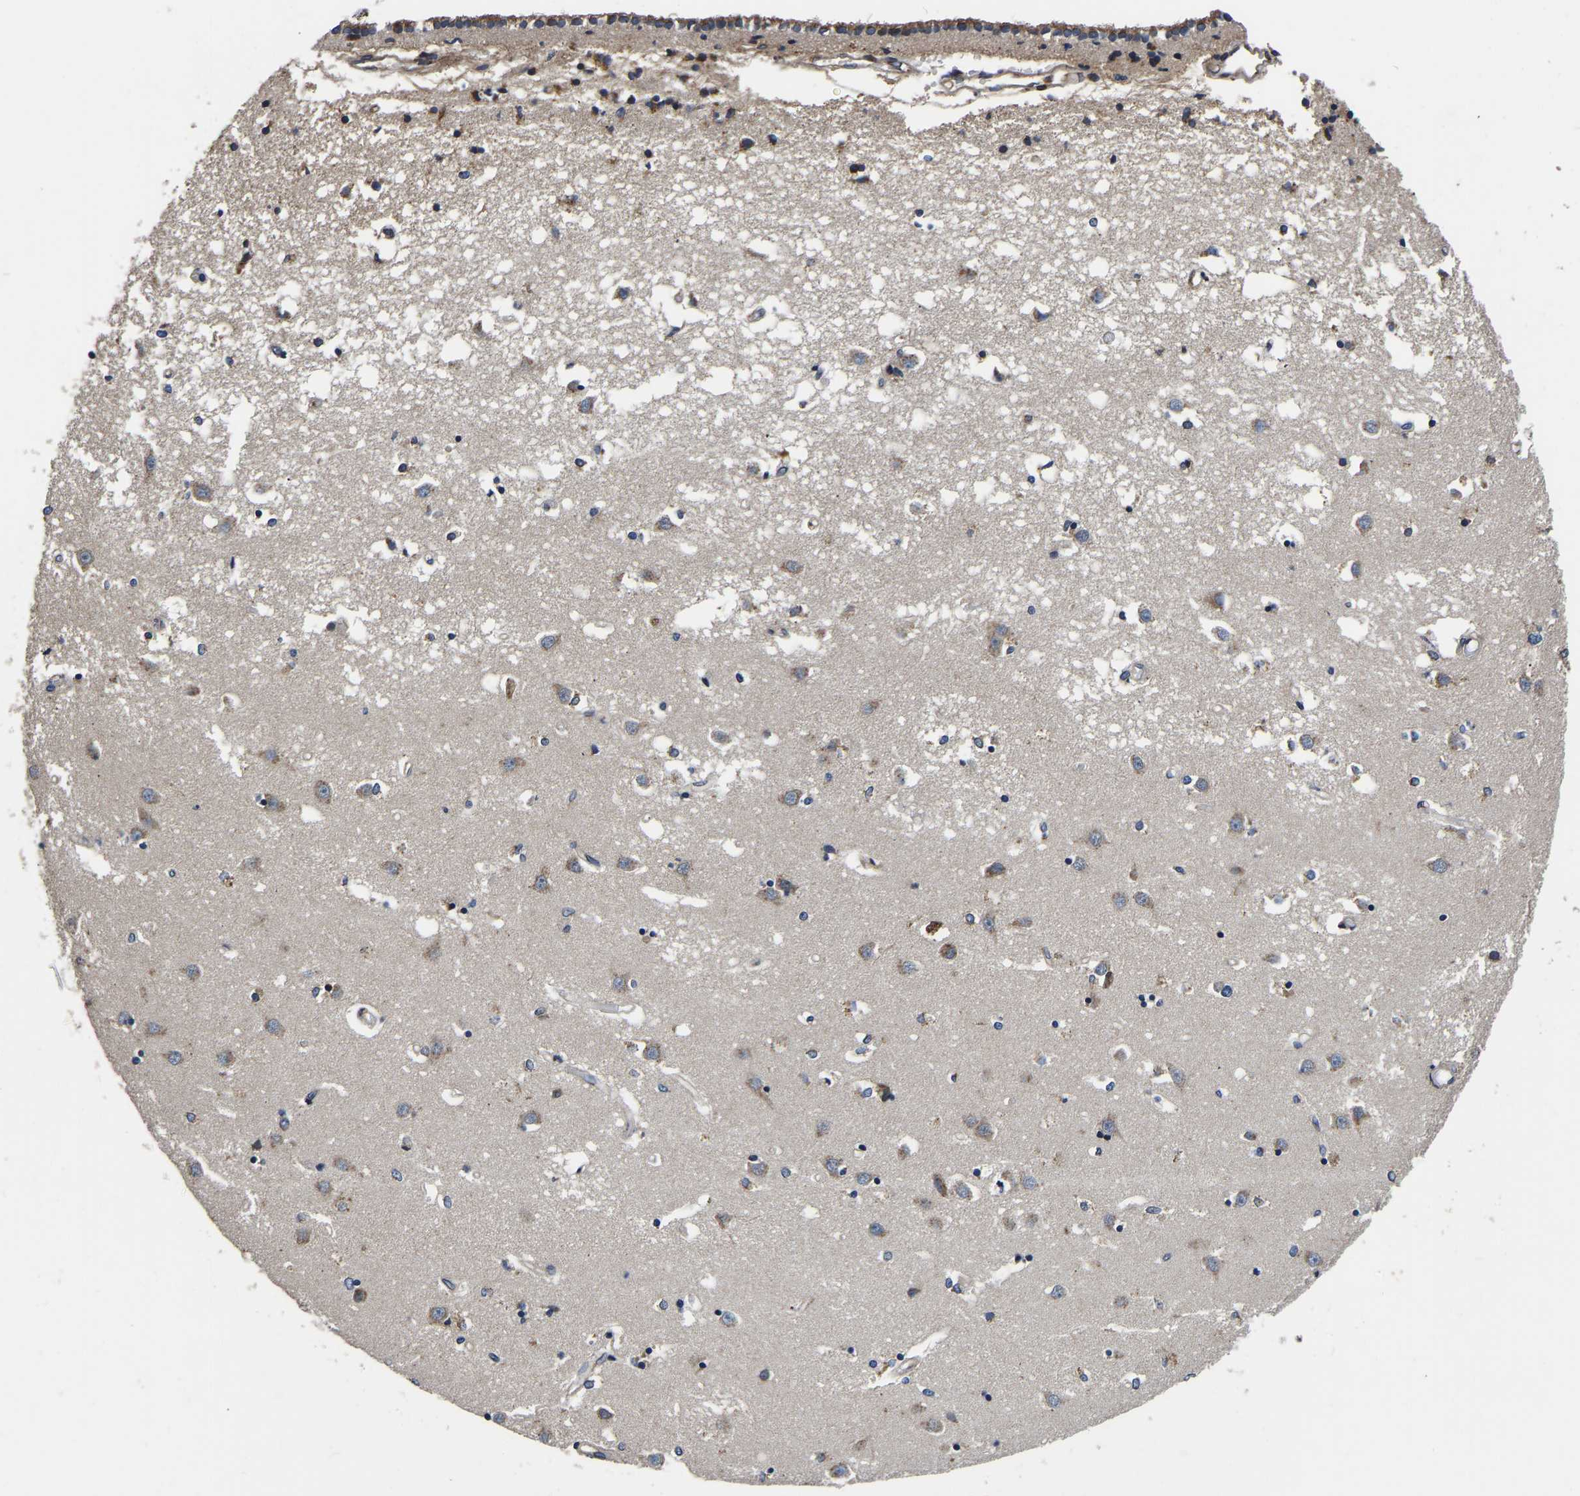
{"staining": {"intensity": "moderate", "quantity": "<25%", "location": "cytoplasmic/membranous"}, "tissue": "caudate", "cell_type": "Glial cells", "image_type": "normal", "snomed": [{"axis": "morphology", "description": "Normal tissue, NOS"}, {"axis": "topography", "description": "Lateral ventricle wall"}], "caption": "Immunohistochemical staining of normal caudate reveals low levels of moderate cytoplasmic/membranous positivity in about <25% of glial cells.", "gene": "RABAC1", "patient": {"sex": "male", "age": 45}}